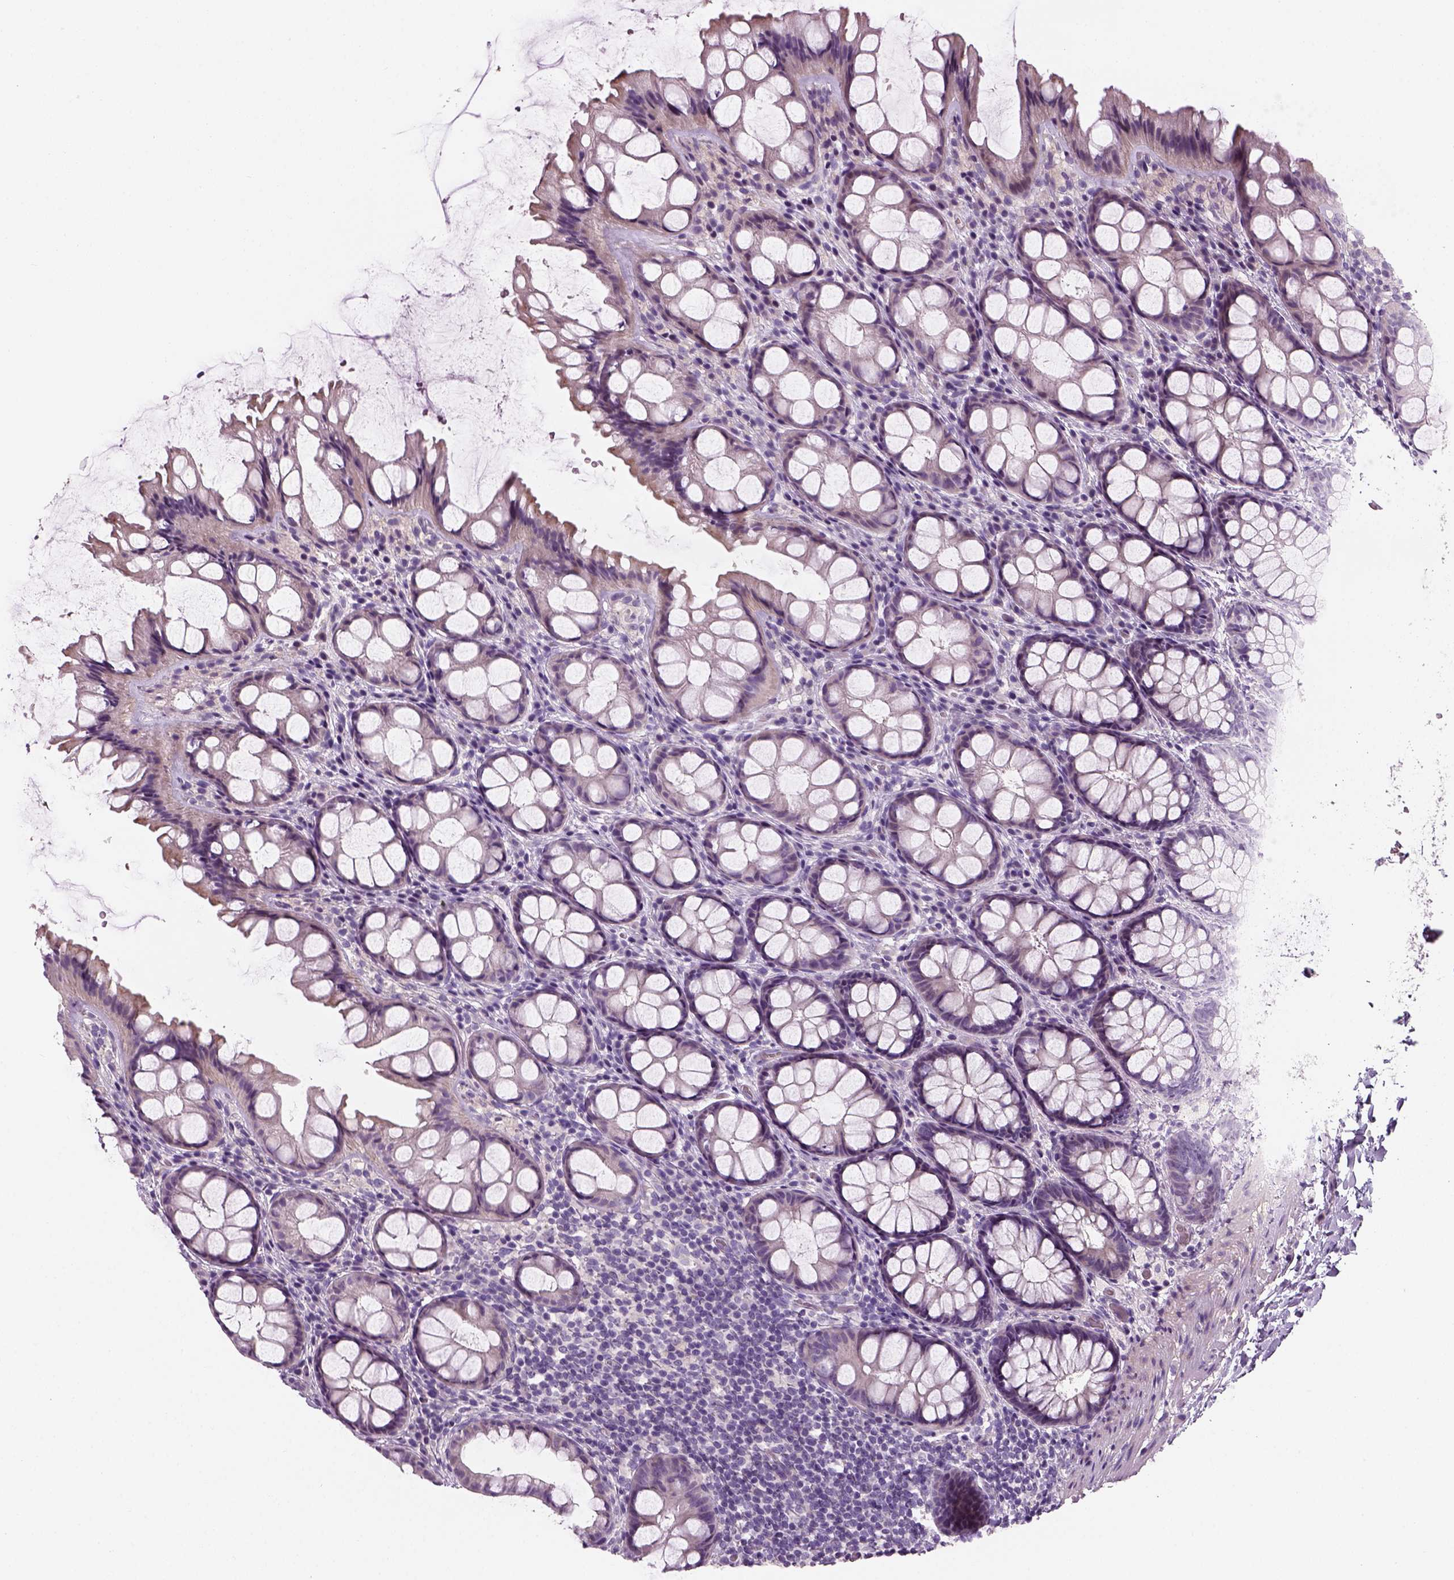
{"staining": {"intensity": "negative", "quantity": "none", "location": "none"}, "tissue": "colon", "cell_type": "Endothelial cells", "image_type": "normal", "snomed": [{"axis": "morphology", "description": "Normal tissue, NOS"}, {"axis": "topography", "description": "Colon"}], "caption": "An image of colon stained for a protein shows no brown staining in endothelial cells. Brightfield microscopy of IHC stained with DAB (brown) and hematoxylin (blue), captured at high magnification.", "gene": "ELOVL3", "patient": {"sex": "male", "age": 47}}